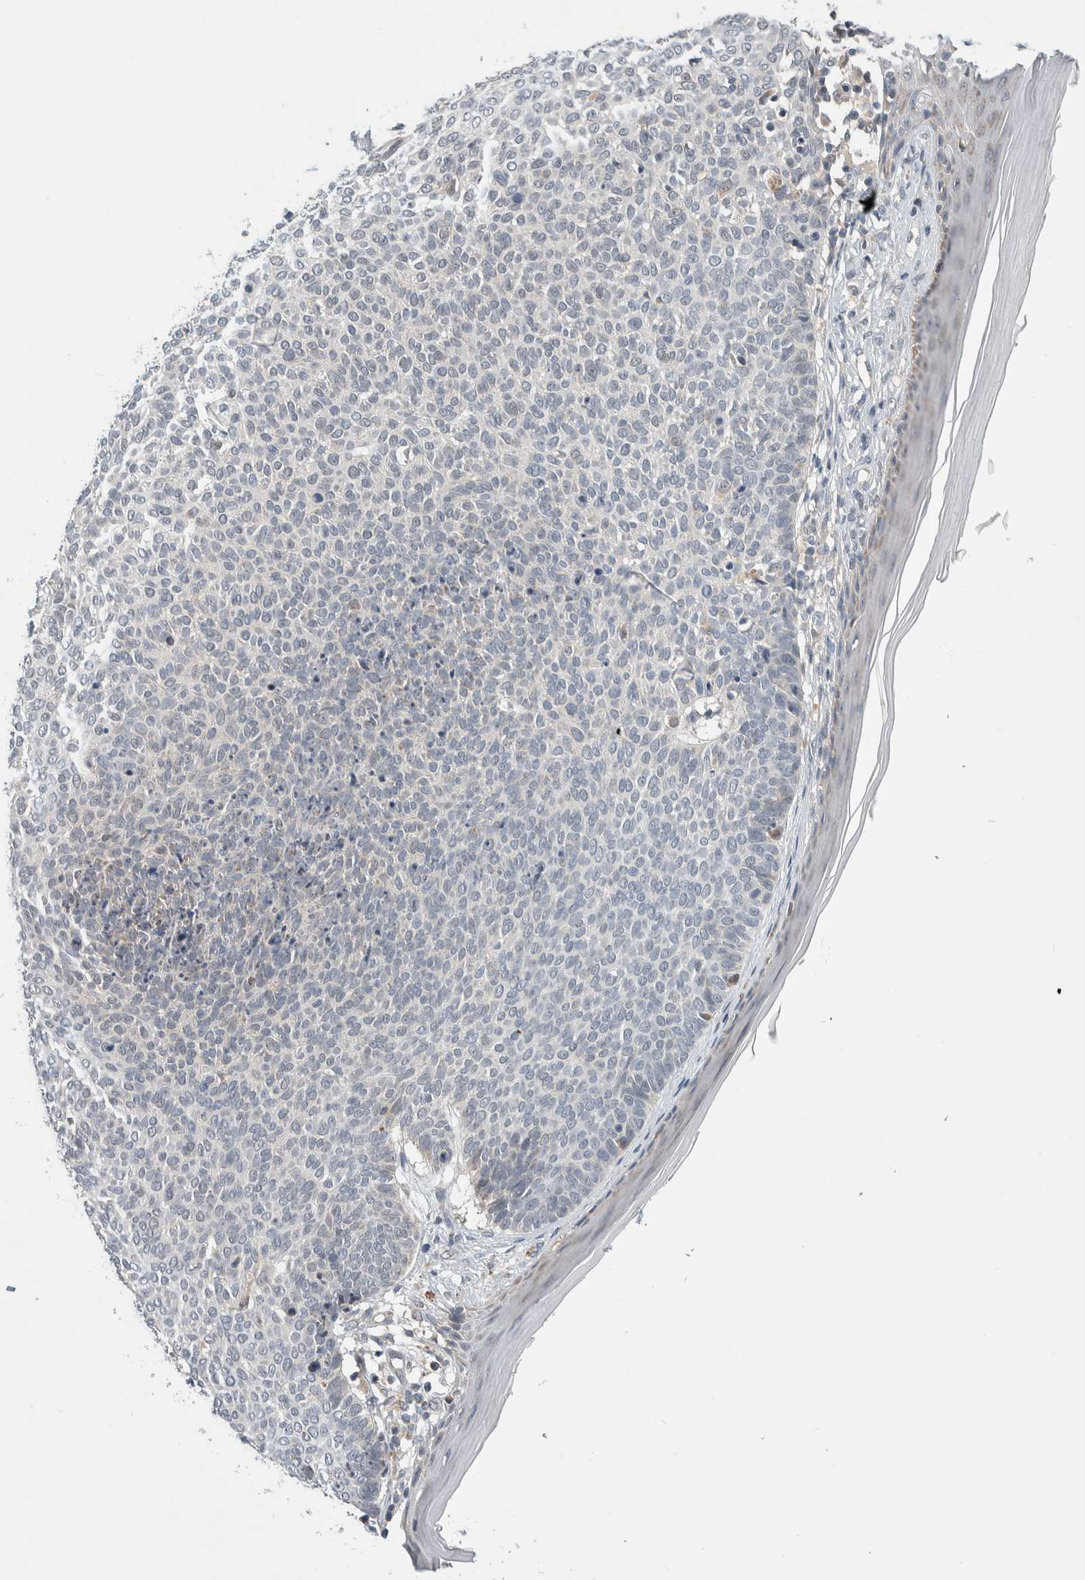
{"staining": {"intensity": "negative", "quantity": "none", "location": "none"}, "tissue": "skin cancer", "cell_type": "Tumor cells", "image_type": "cancer", "snomed": [{"axis": "morphology", "description": "Normal tissue, NOS"}, {"axis": "morphology", "description": "Basal cell carcinoma"}, {"axis": "topography", "description": "Skin"}], "caption": "Immunohistochemical staining of human skin cancer exhibits no significant positivity in tumor cells.", "gene": "SHPK", "patient": {"sex": "male", "age": 50}}